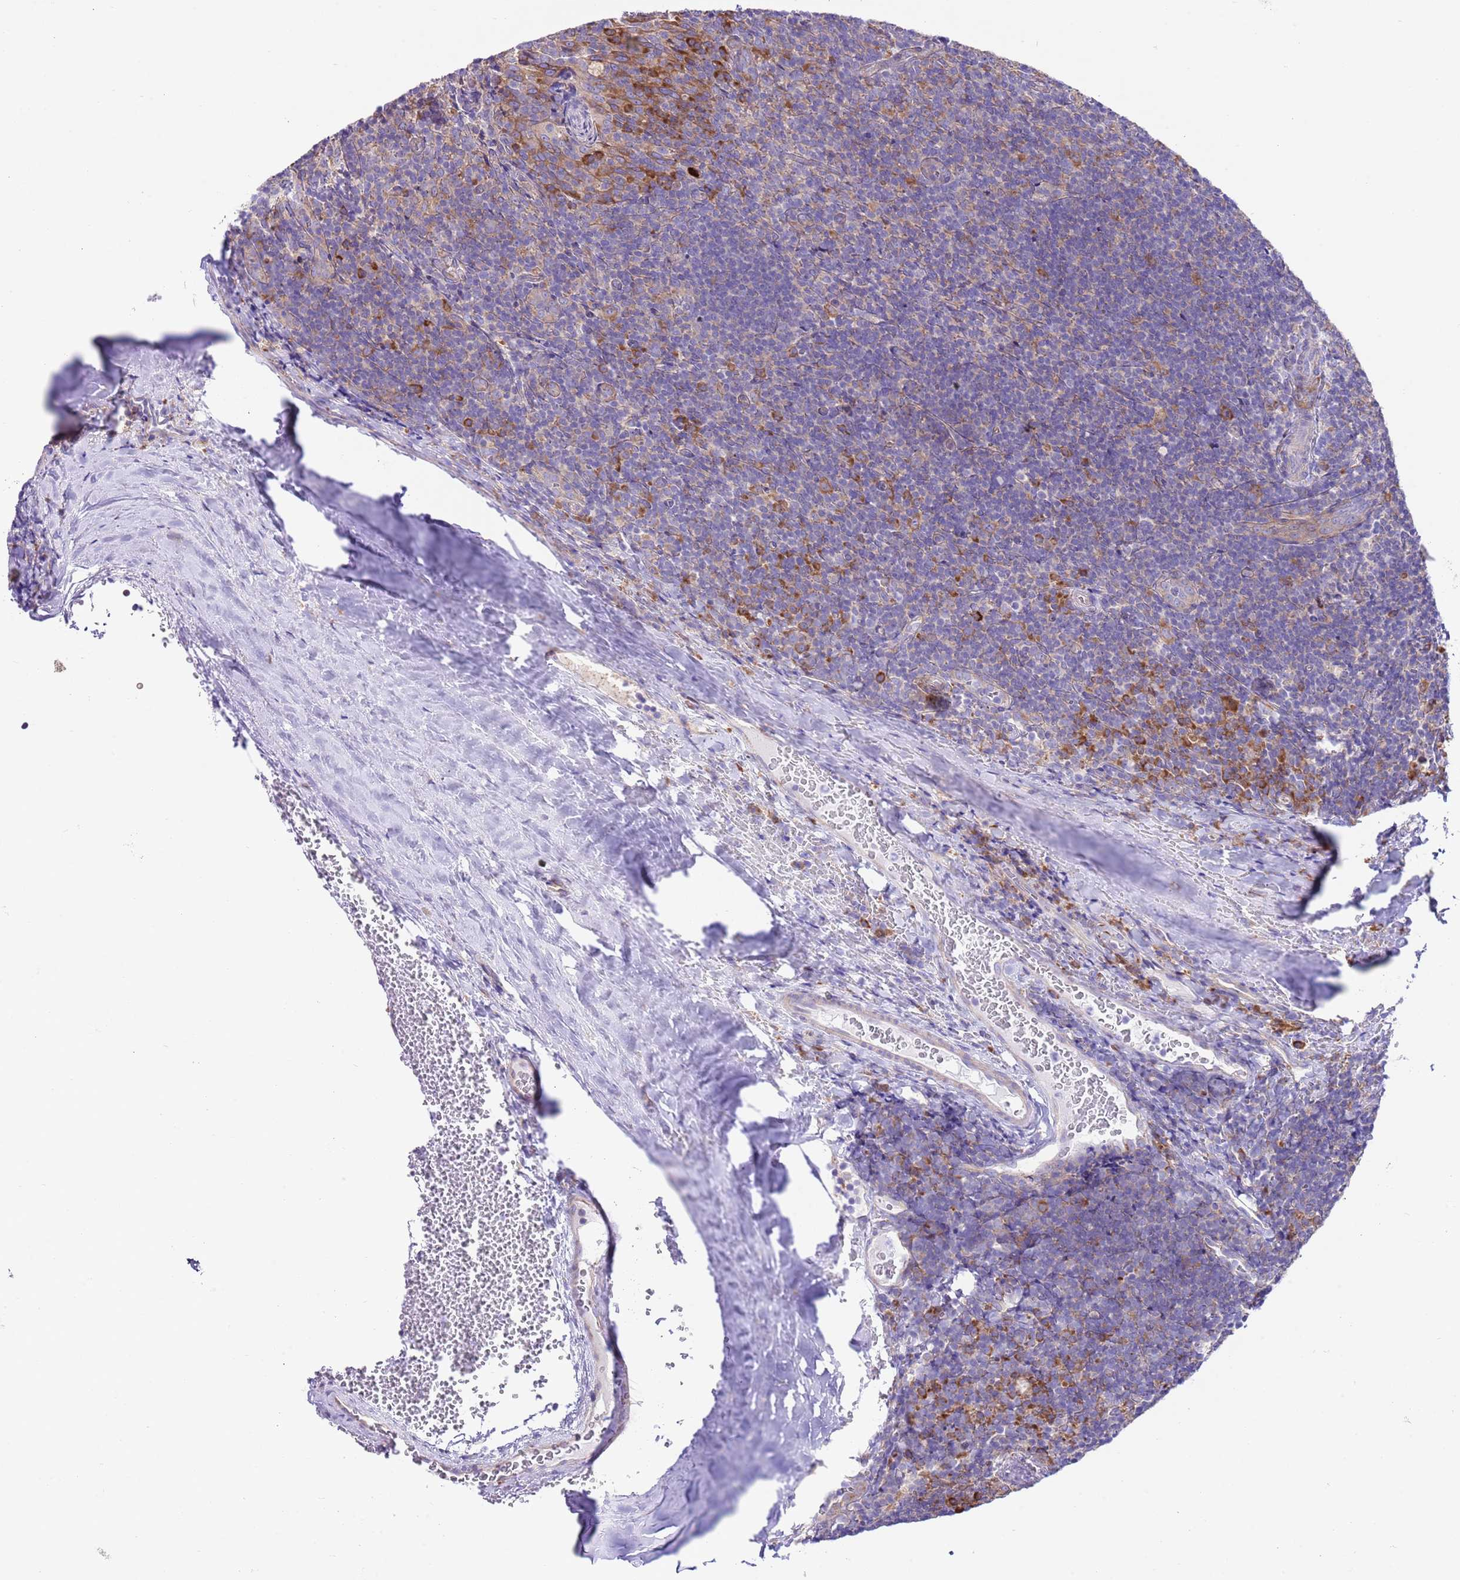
{"staining": {"intensity": "moderate", "quantity": "<25%", "location": "cytoplasmic/membranous"}, "tissue": "tonsil", "cell_type": "Germinal center cells", "image_type": "normal", "snomed": [{"axis": "morphology", "description": "Normal tissue, NOS"}, {"axis": "topography", "description": "Tonsil"}], "caption": "Tonsil stained with DAB immunohistochemistry exhibits low levels of moderate cytoplasmic/membranous expression in about <25% of germinal center cells. (DAB IHC with brightfield microscopy, high magnification).", "gene": "RPS10", "patient": {"sex": "male", "age": 17}}